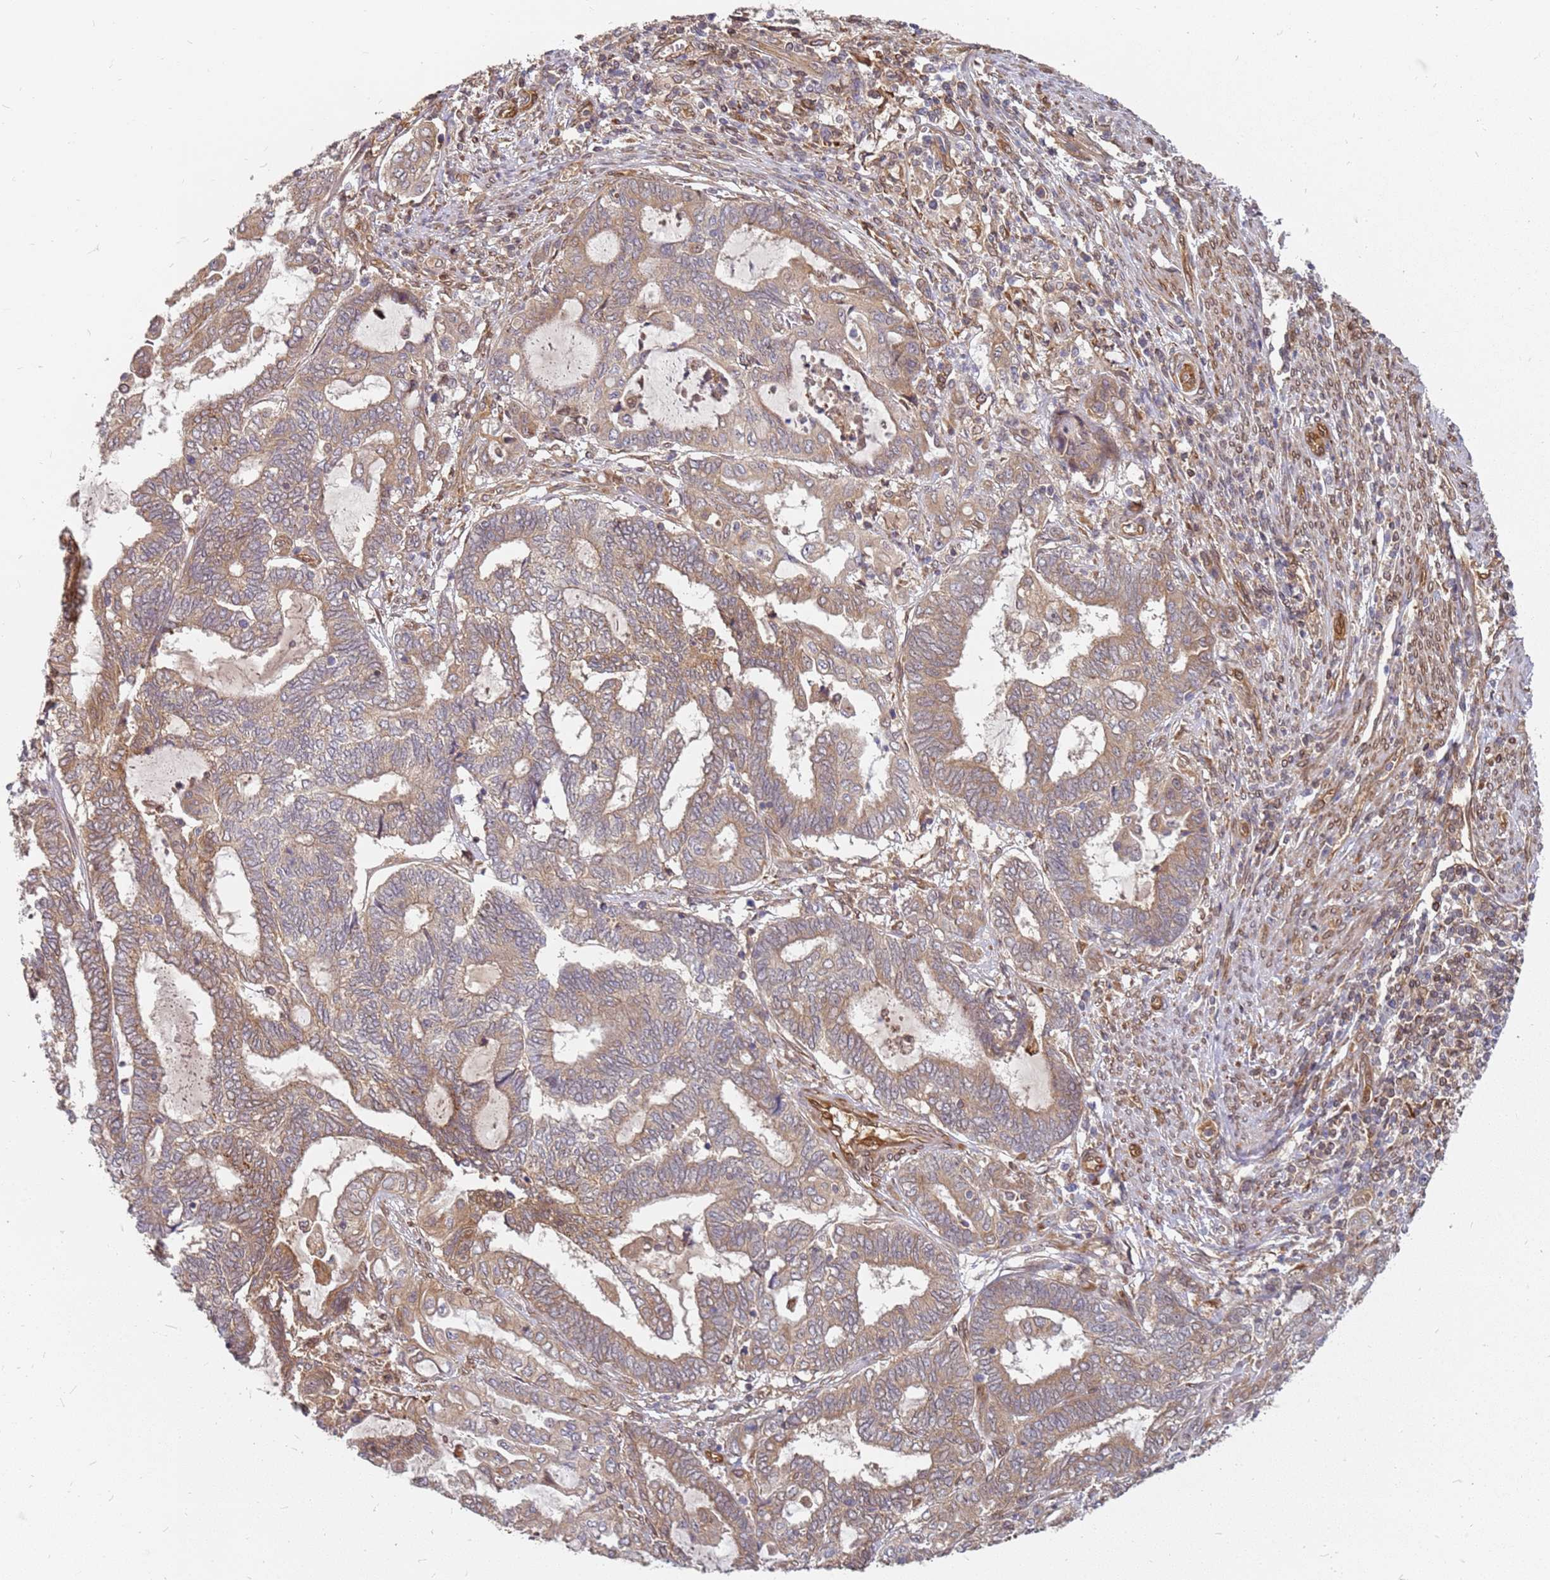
{"staining": {"intensity": "moderate", "quantity": ">75%", "location": "cytoplasmic/membranous"}, "tissue": "endometrial cancer", "cell_type": "Tumor cells", "image_type": "cancer", "snomed": [{"axis": "morphology", "description": "Adenocarcinoma, NOS"}, {"axis": "topography", "description": "Uterus"}, {"axis": "topography", "description": "Endometrium"}], "caption": "Tumor cells demonstrate moderate cytoplasmic/membranous expression in approximately >75% of cells in endometrial adenocarcinoma.", "gene": "NUDT14", "patient": {"sex": "female", "age": 70}}